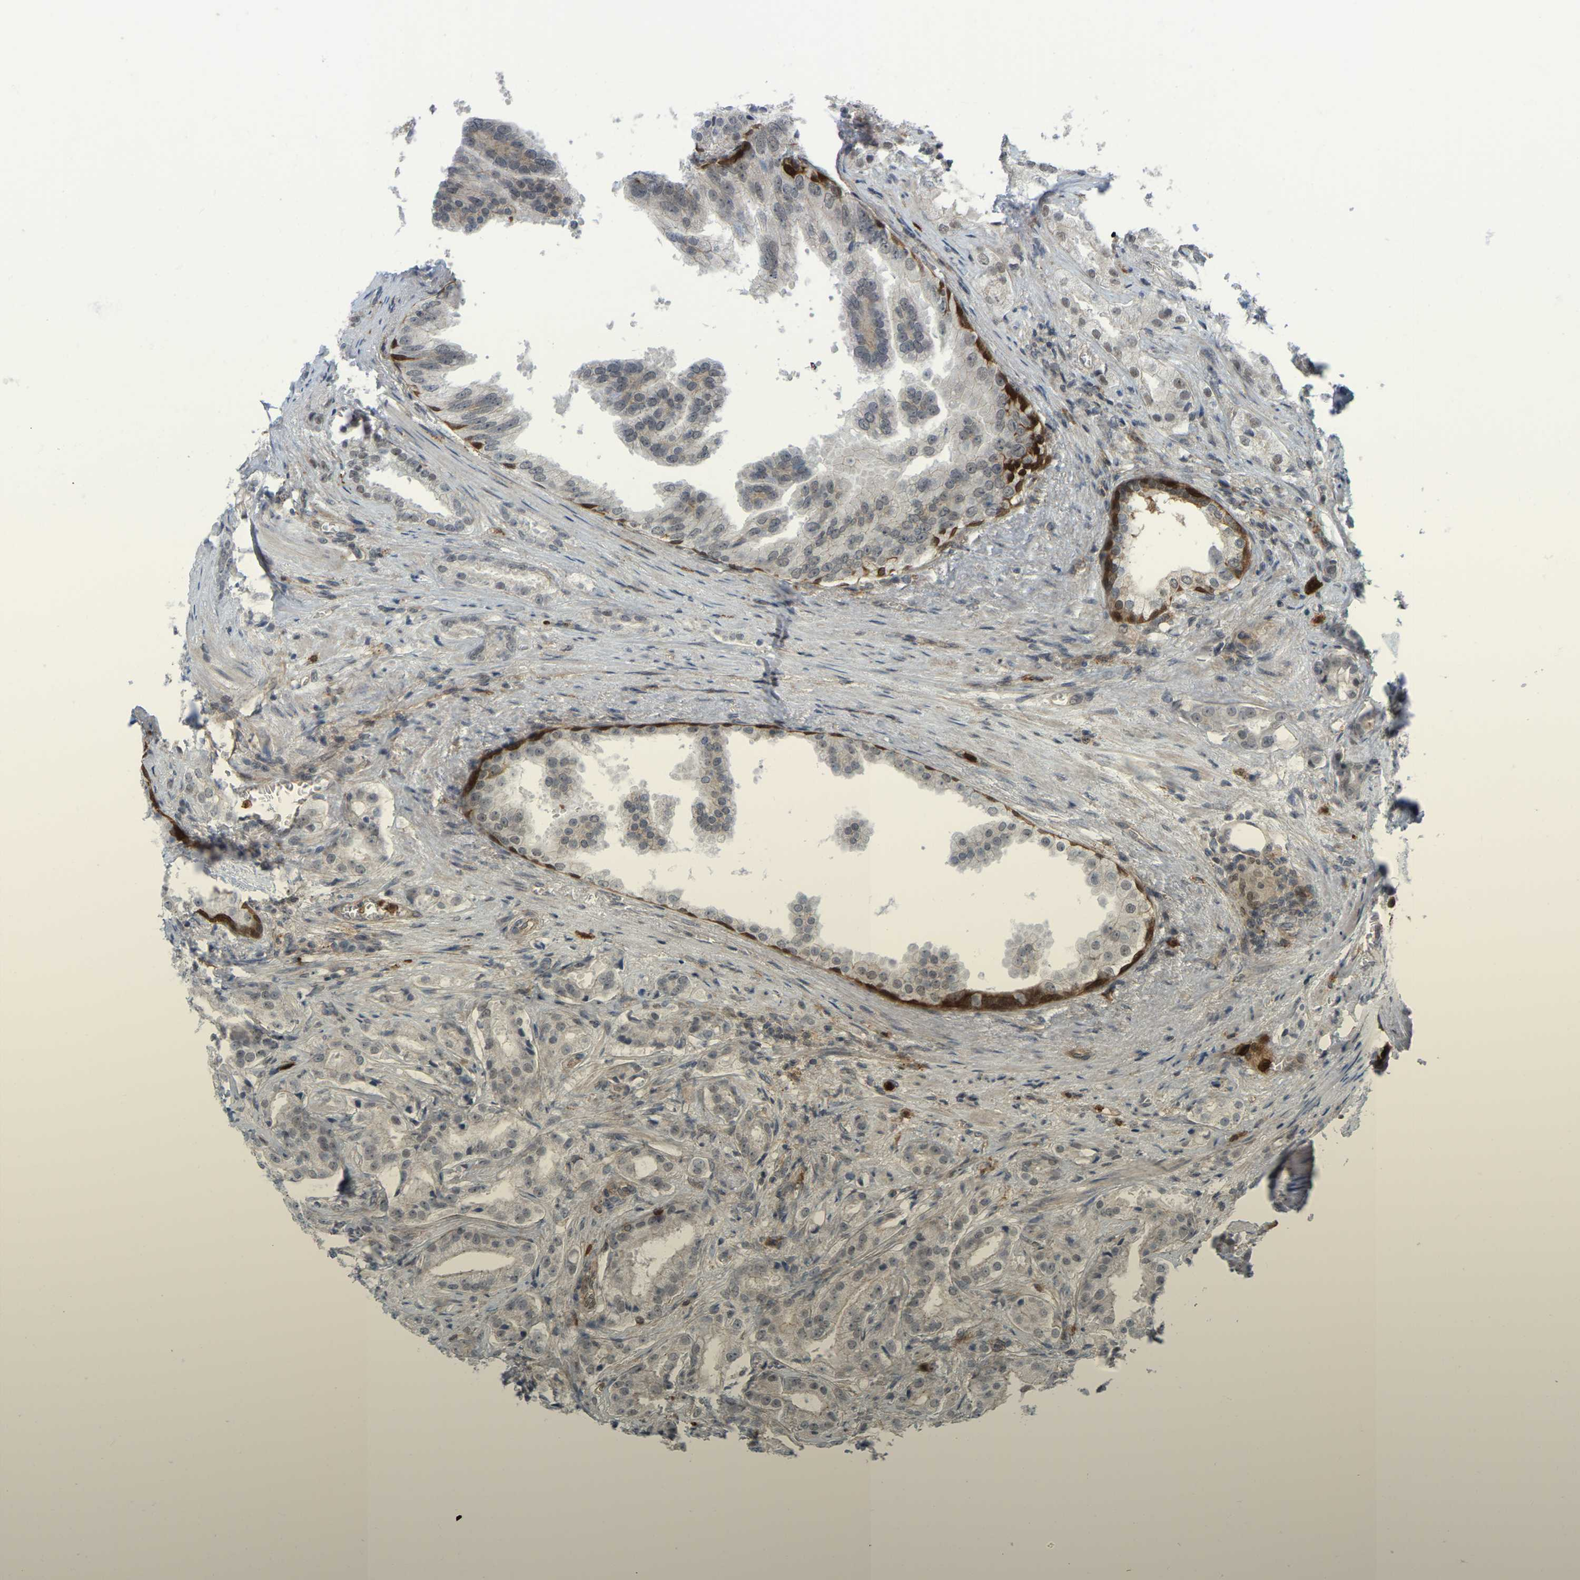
{"staining": {"intensity": "weak", "quantity": "<25%", "location": "nuclear"}, "tissue": "prostate cancer", "cell_type": "Tumor cells", "image_type": "cancer", "snomed": [{"axis": "morphology", "description": "Adenocarcinoma, High grade"}, {"axis": "topography", "description": "Prostate"}], "caption": "This is a photomicrograph of immunohistochemistry (IHC) staining of prostate cancer (high-grade adenocarcinoma), which shows no expression in tumor cells.", "gene": "SERPINB5", "patient": {"sex": "male", "age": 64}}